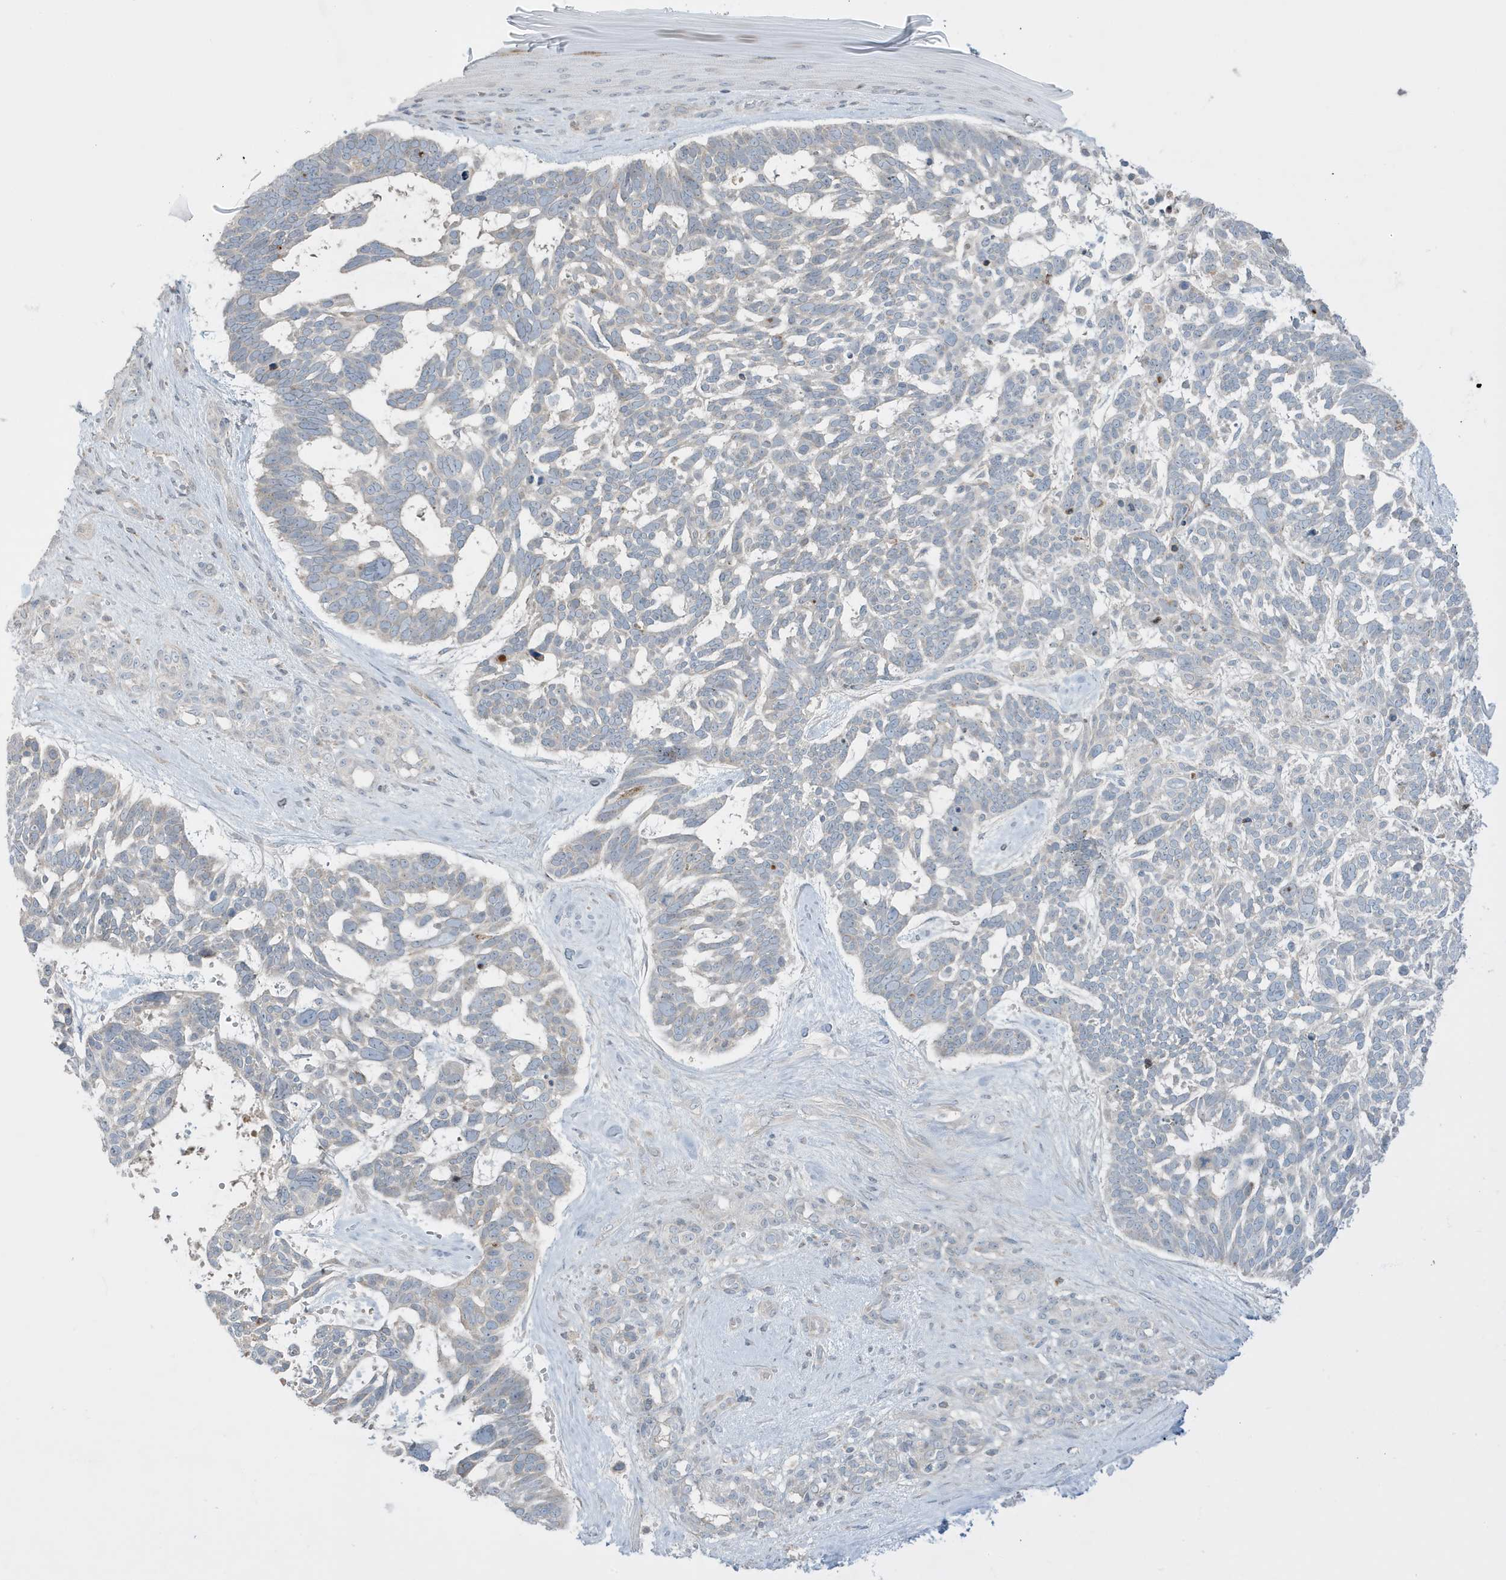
{"staining": {"intensity": "negative", "quantity": "none", "location": "none"}, "tissue": "skin cancer", "cell_type": "Tumor cells", "image_type": "cancer", "snomed": [{"axis": "morphology", "description": "Basal cell carcinoma"}, {"axis": "topography", "description": "Skin"}], "caption": "High power microscopy histopathology image of an IHC micrograph of skin cancer (basal cell carcinoma), revealing no significant staining in tumor cells.", "gene": "FNDC1", "patient": {"sex": "male", "age": 88}}